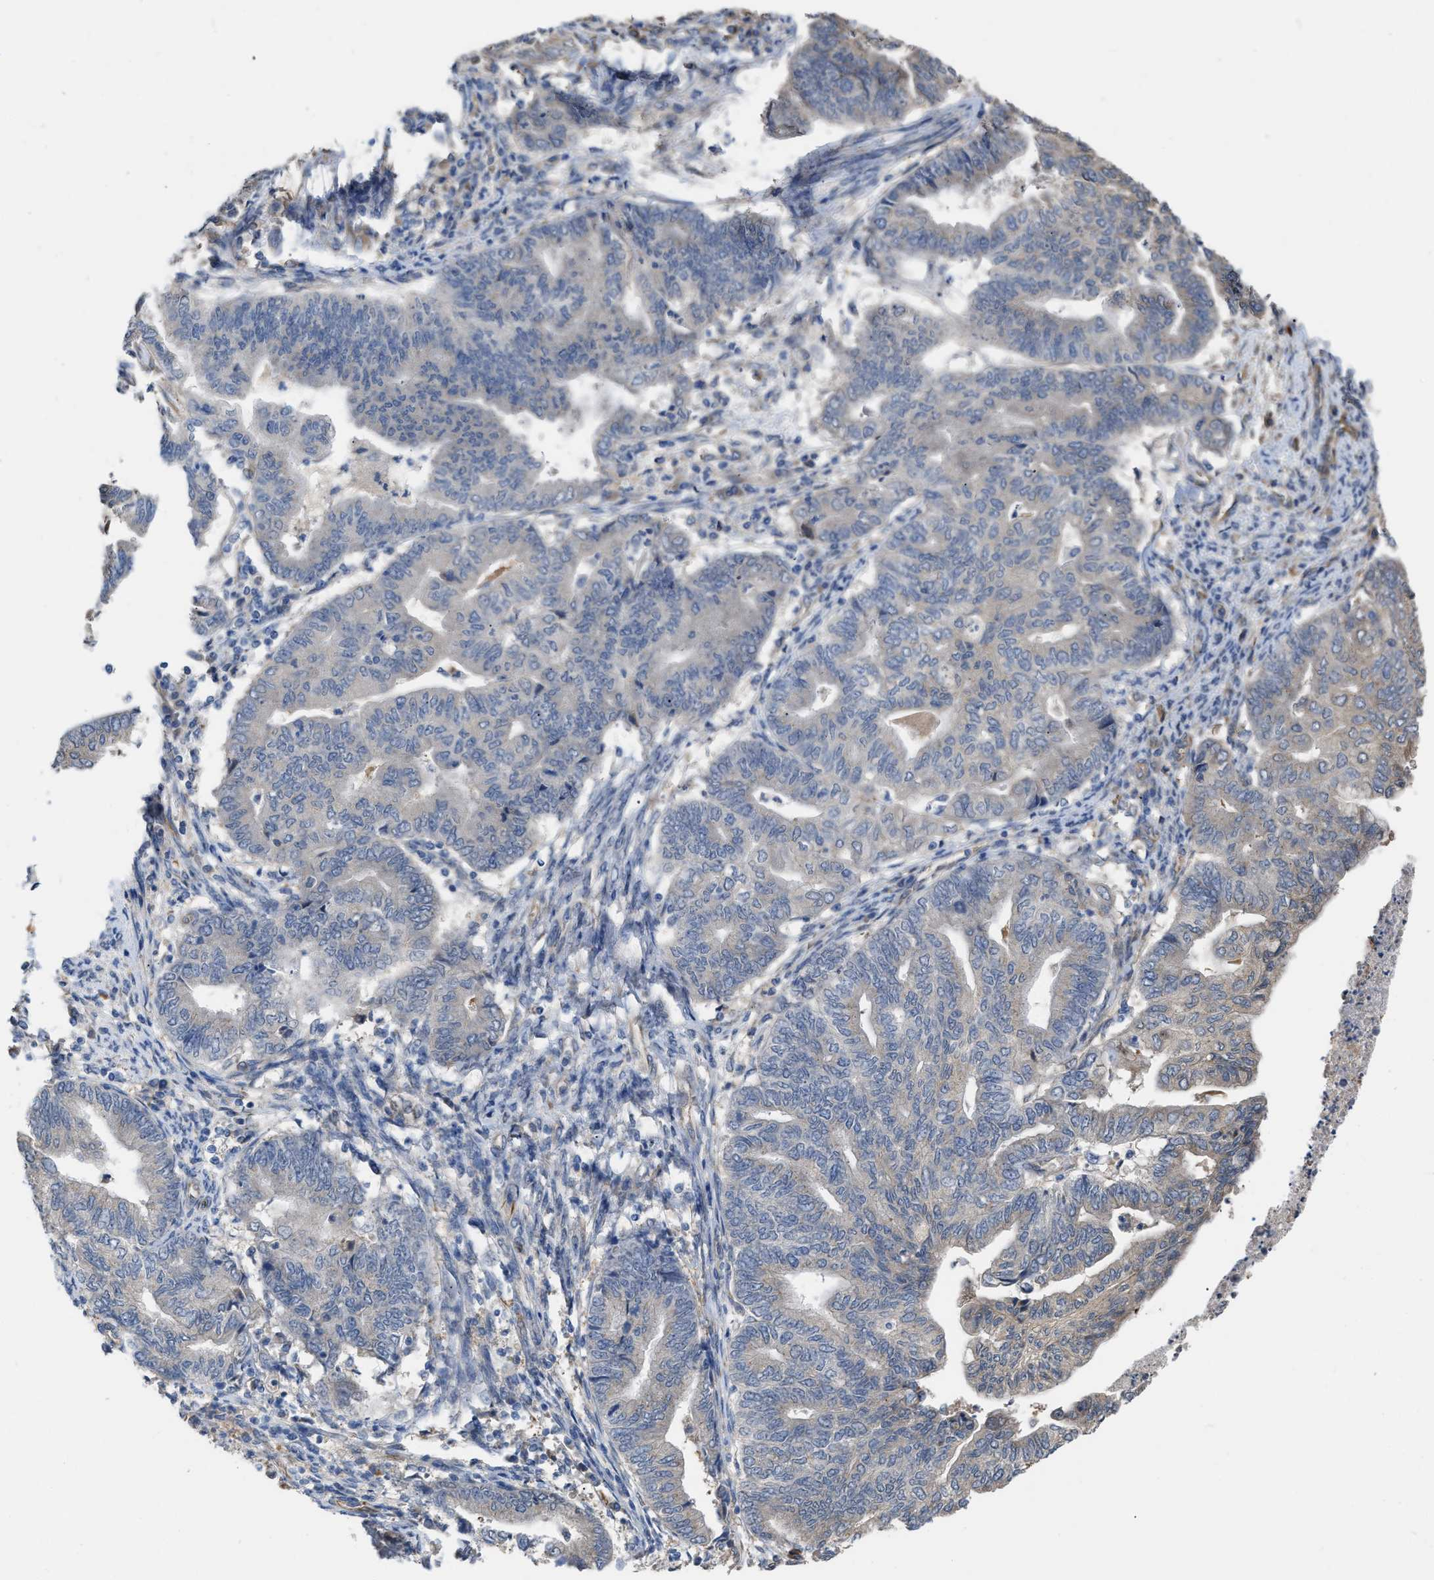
{"staining": {"intensity": "weak", "quantity": "<25%", "location": "cytoplasmic/membranous"}, "tissue": "endometrial cancer", "cell_type": "Tumor cells", "image_type": "cancer", "snomed": [{"axis": "morphology", "description": "Adenocarcinoma, NOS"}, {"axis": "topography", "description": "Endometrium"}], "caption": "An image of human endometrial cancer (adenocarcinoma) is negative for staining in tumor cells.", "gene": "SLC4A11", "patient": {"sex": "female", "age": 79}}